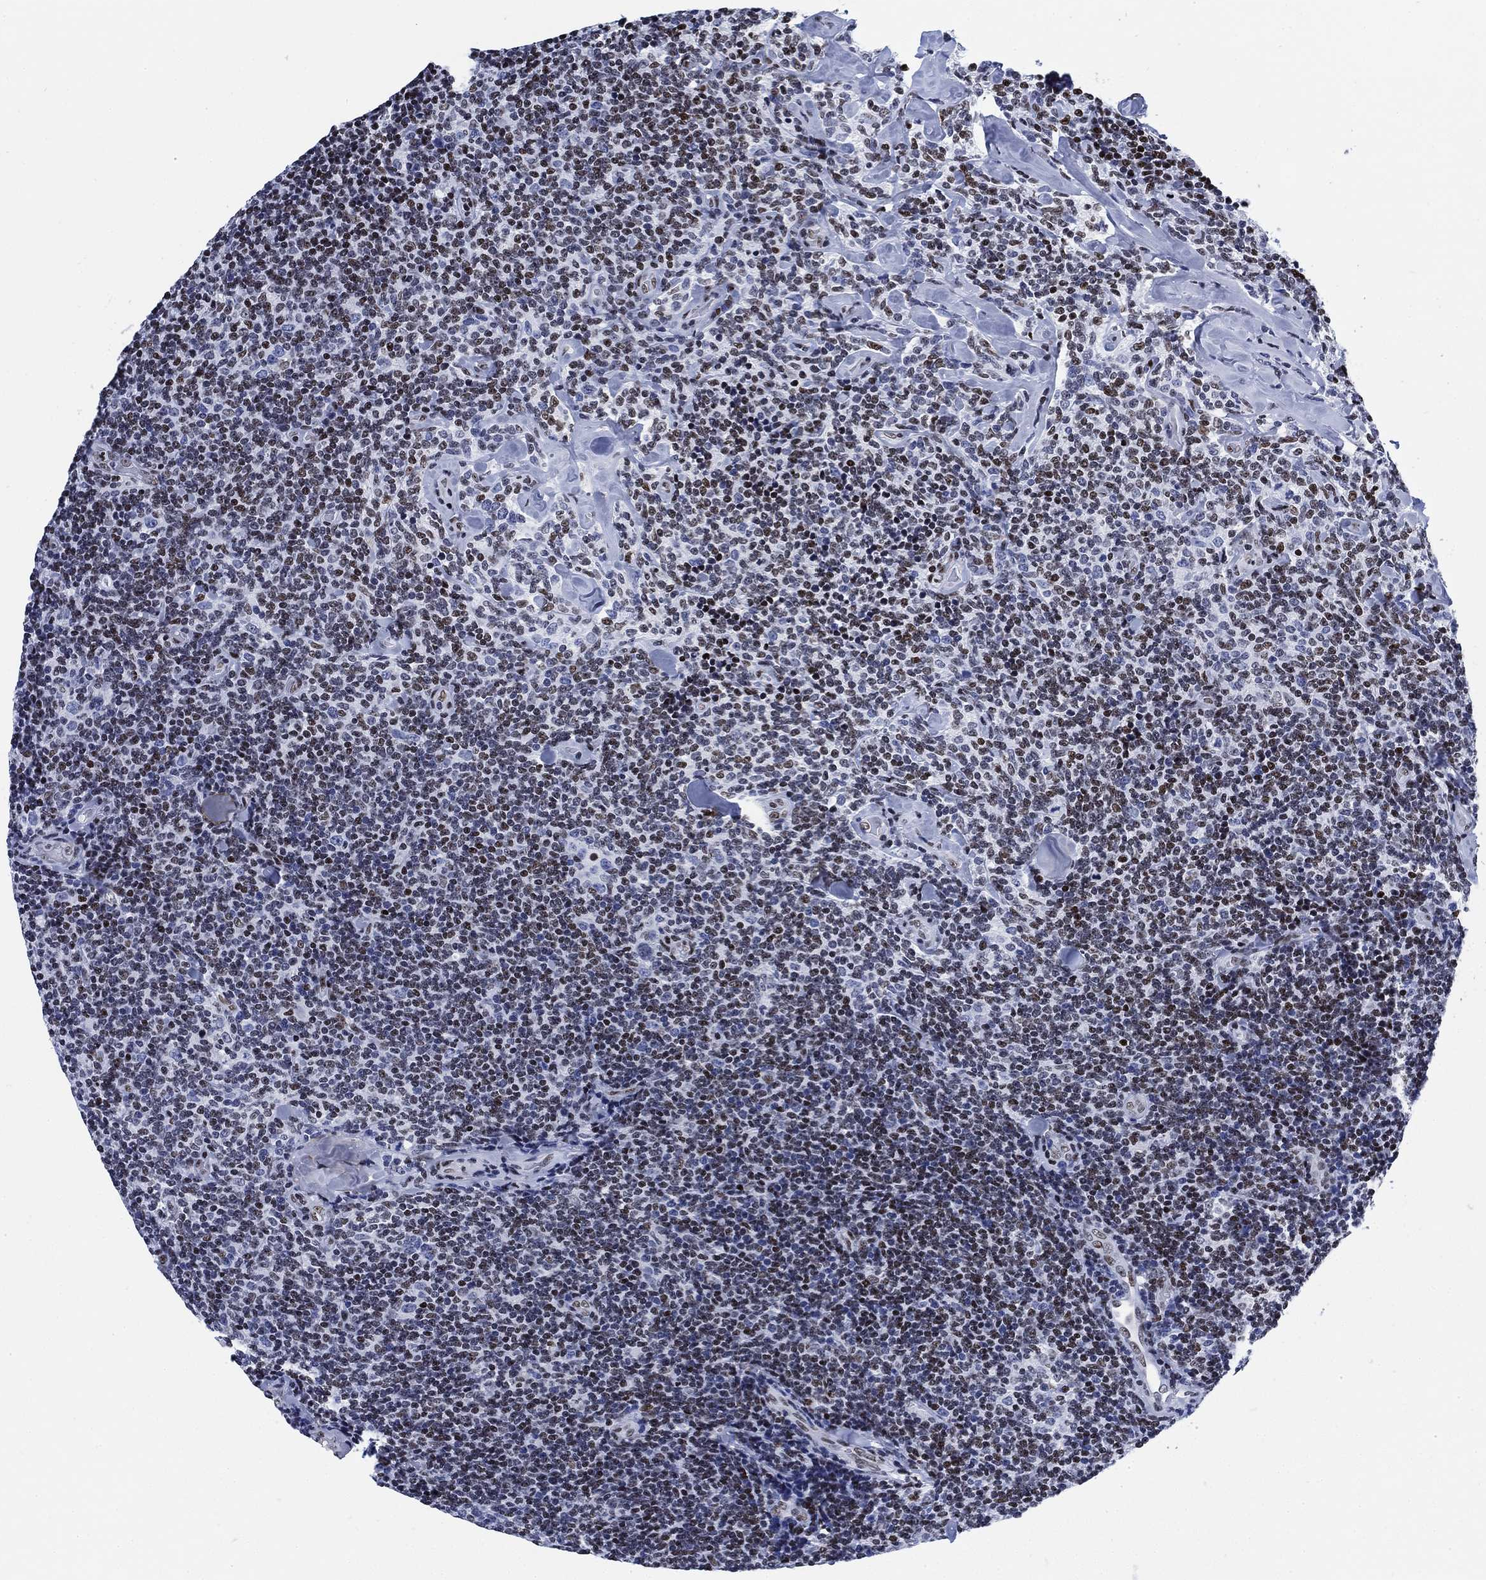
{"staining": {"intensity": "moderate", "quantity": "25%-75%", "location": "nuclear"}, "tissue": "lymphoma", "cell_type": "Tumor cells", "image_type": "cancer", "snomed": [{"axis": "morphology", "description": "Malignant lymphoma, non-Hodgkin's type, Low grade"}, {"axis": "topography", "description": "Lymph node"}], "caption": "Approximately 25%-75% of tumor cells in malignant lymphoma, non-Hodgkin's type (low-grade) show moderate nuclear protein positivity as visualized by brown immunohistochemical staining.", "gene": "H1-10", "patient": {"sex": "female", "age": 56}}